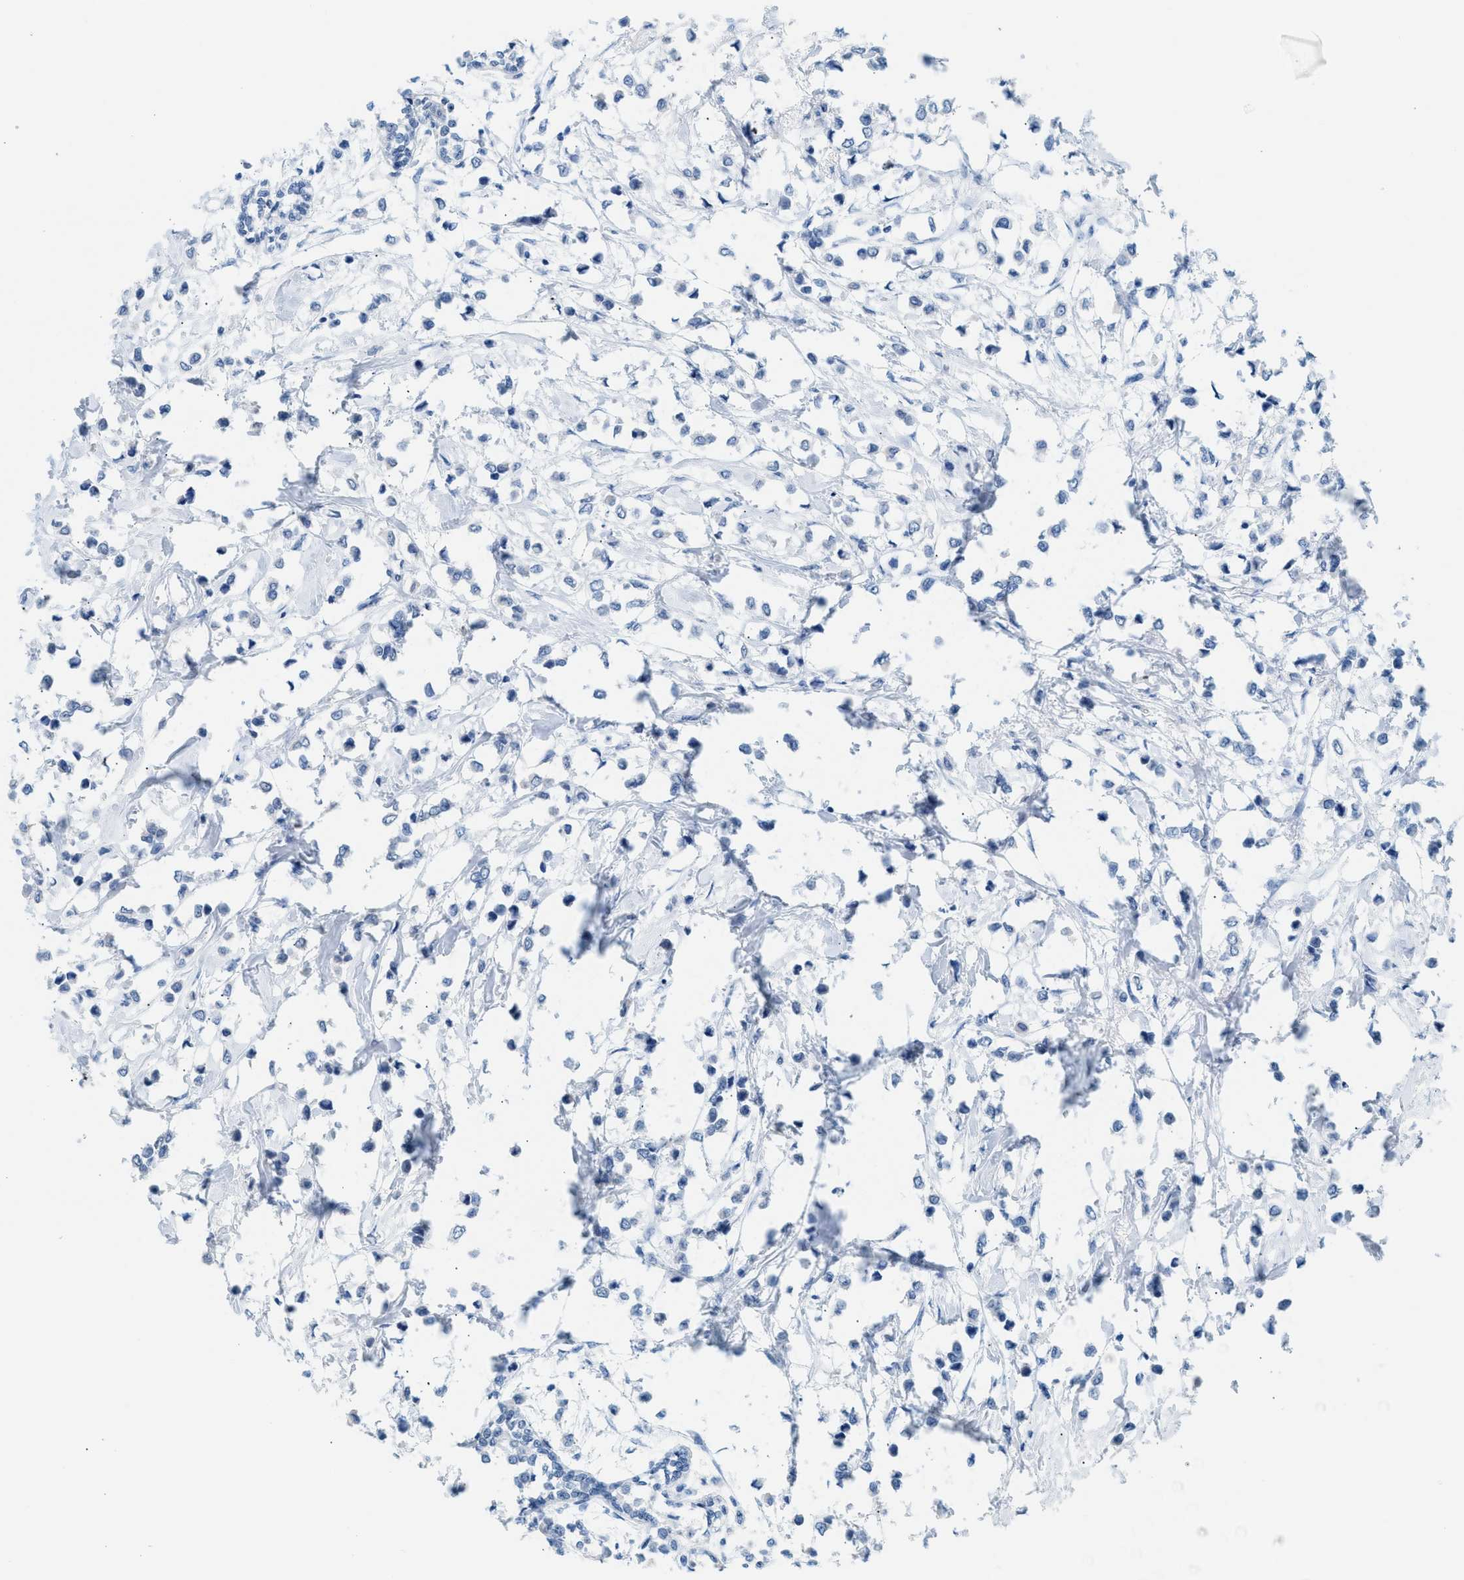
{"staining": {"intensity": "negative", "quantity": "none", "location": "none"}, "tissue": "breast cancer", "cell_type": "Tumor cells", "image_type": "cancer", "snomed": [{"axis": "morphology", "description": "Lobular carcinoma"}, {"axis": "topography", "description": "Breast"}], "caption": "DAB (3,3'-diaminobenzidine) immunohistochemical staining of lobular carcinoma (breast) exhibits no significant staining in tumor cells.", "gene": "SPAM1", "patient": {"sex": "female", "age": 51}}